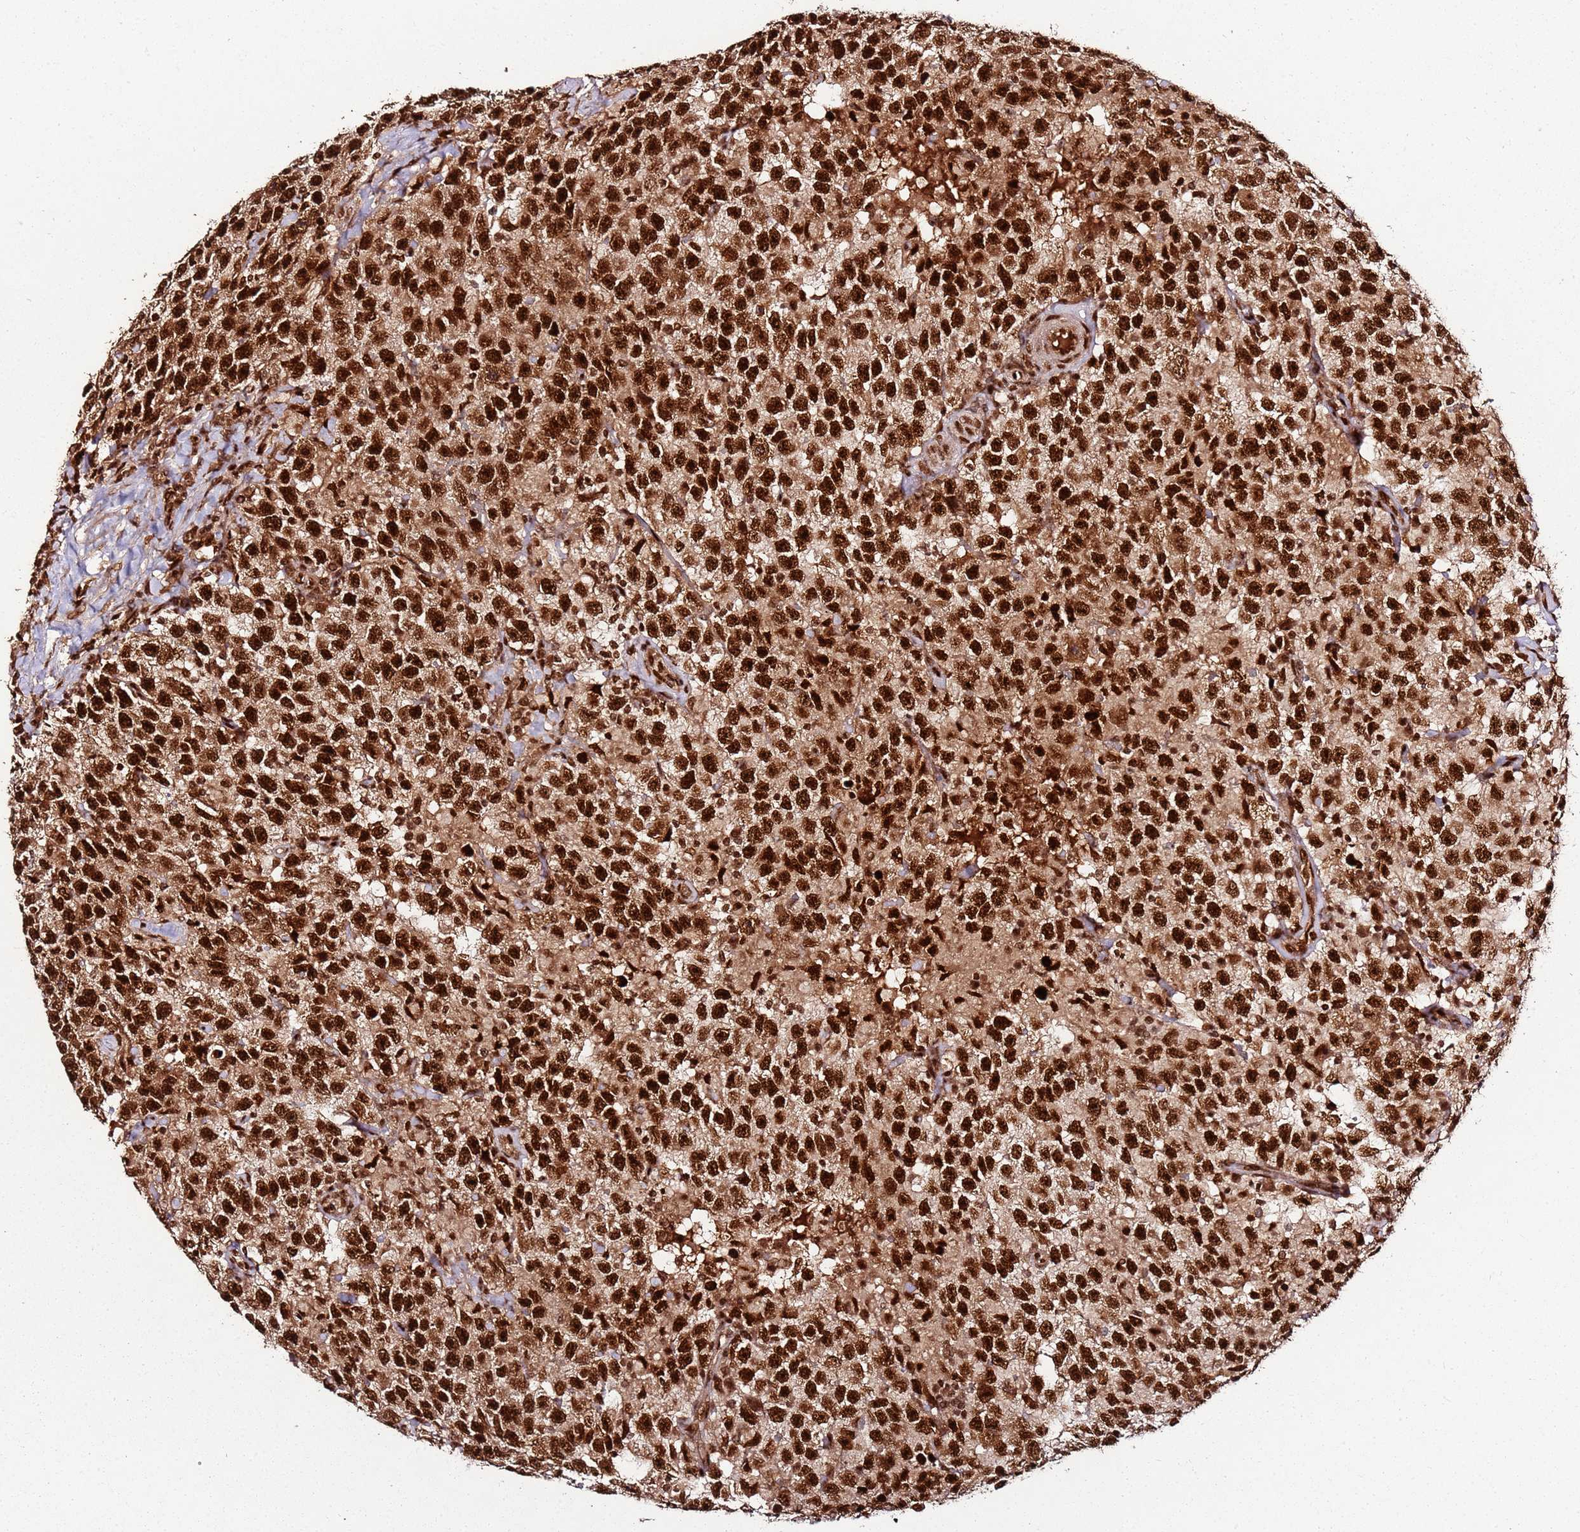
{"staining": {"intensity": "strong", "quantity": ">75%", "location": "nuclear"}, "tissue": "testis cancer", "cell_type": "Tumor cells", "image_type": "cancer", "snomed": [{"axis": "morphology", "description": "Seminoma, NOS"}, {"axis": "topography", "description": "Testis"}], "caption": "There is high levels of strong nuclear expression in tumor cells of seminoma (testis), as demonstrated by immunohistochemical staining (brown color).", "gene": "XRN2", "patient": {"sex": "male", "age": 41}}